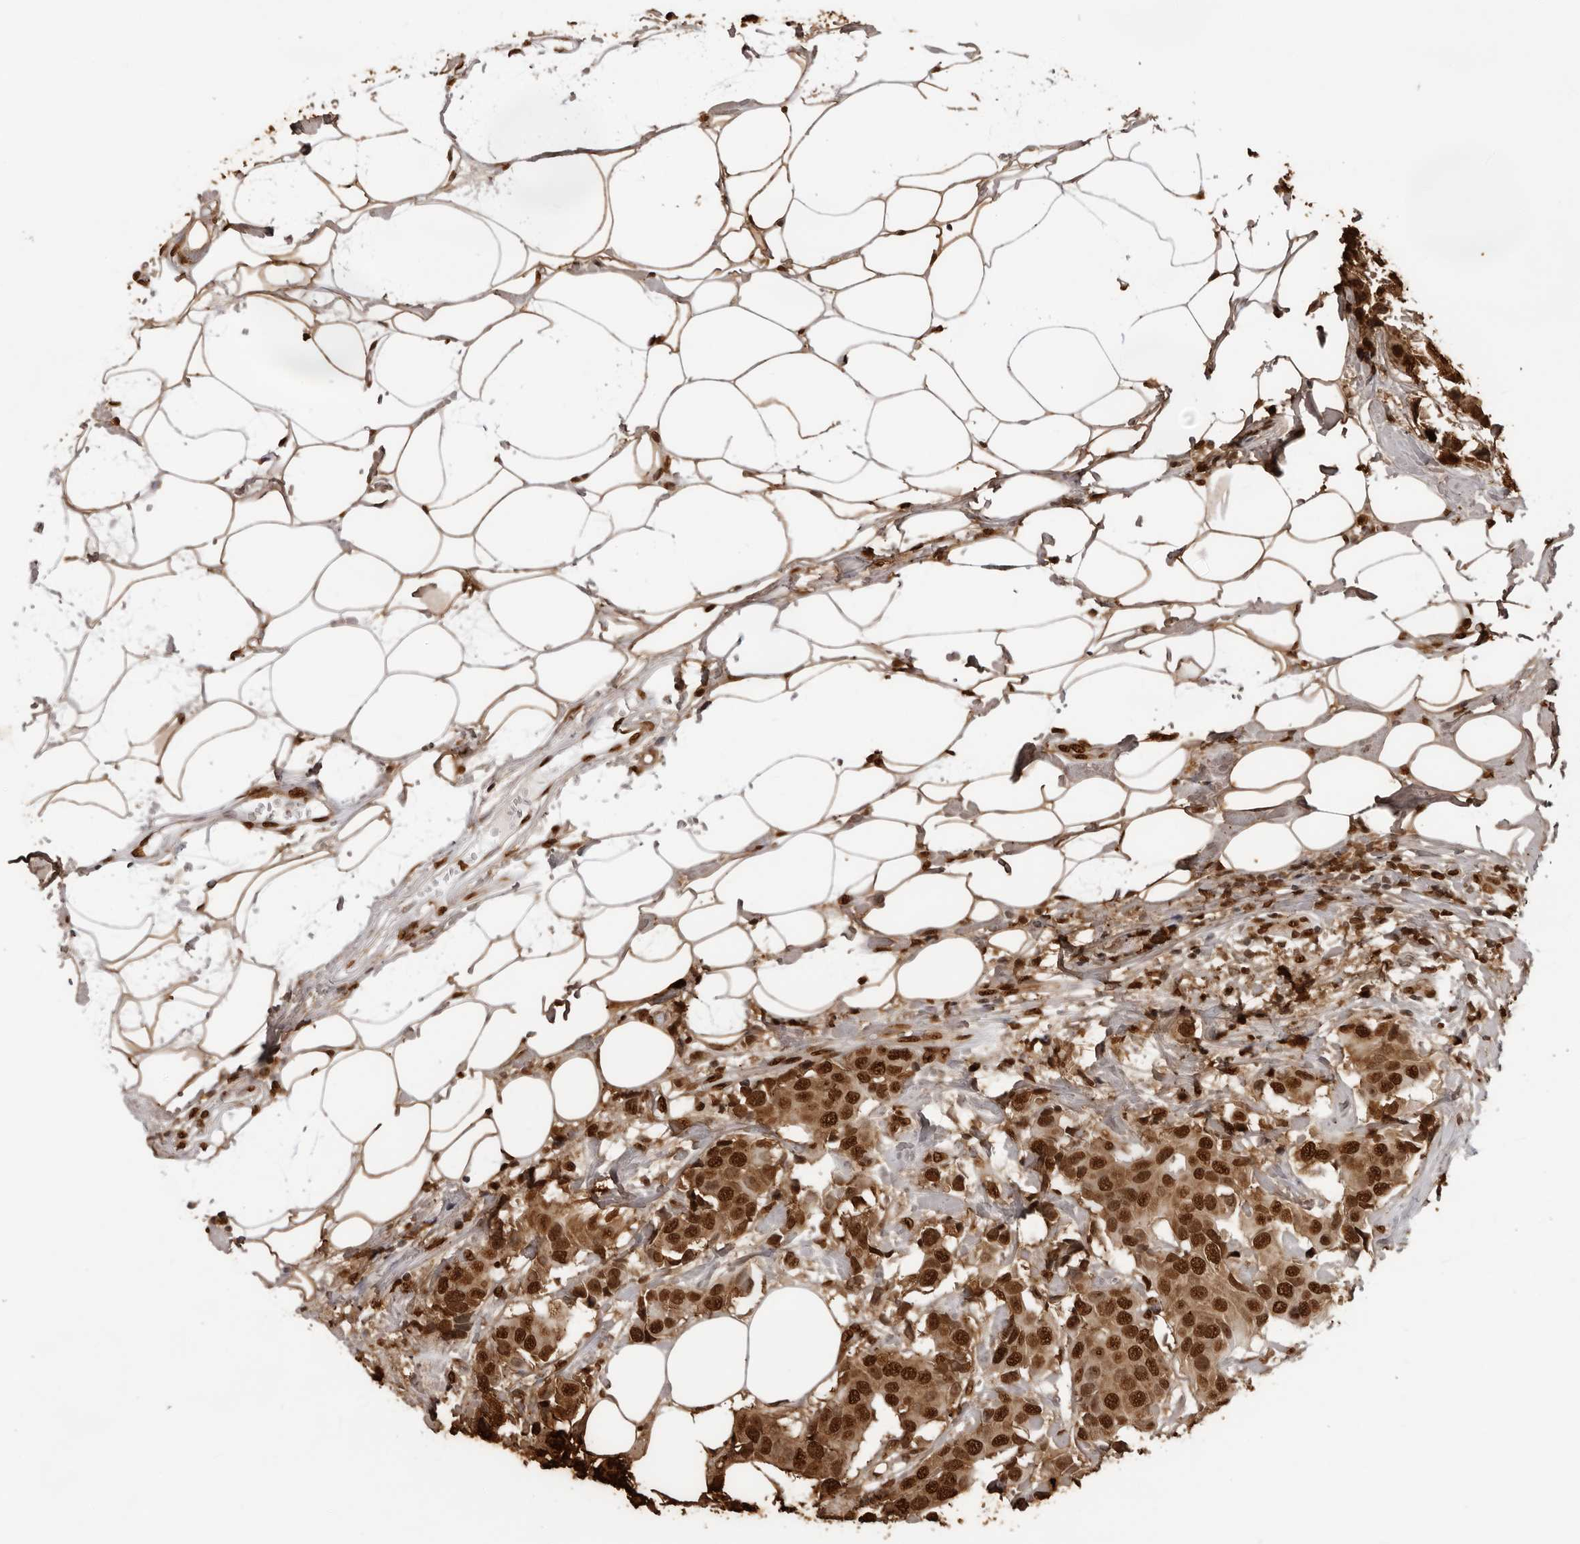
{"staining": {"intensity": "strong", "quantity": ">75%", "location": "cytoplasmic/membranous,nuclear"}, "tissue": "breast cancer", "cell_type": "Tumor cells", "image_type": "cancer", "snomed": [{"axis": "morphology", "description": "Normal tissue, NOS"}, {"axis": "morphology", "description": "Duct carcinoma"}, {"axis": "topography", "description": "Breast"}], "caption": "Strong cytoplasmic/membranous and nuclear protein staining is identified in about >75% of tumor cells in breast cancer (infiltrating ductal carcinoma).", "gene": "ZFP91", "patient": {"sex": "female", "age": 39}}